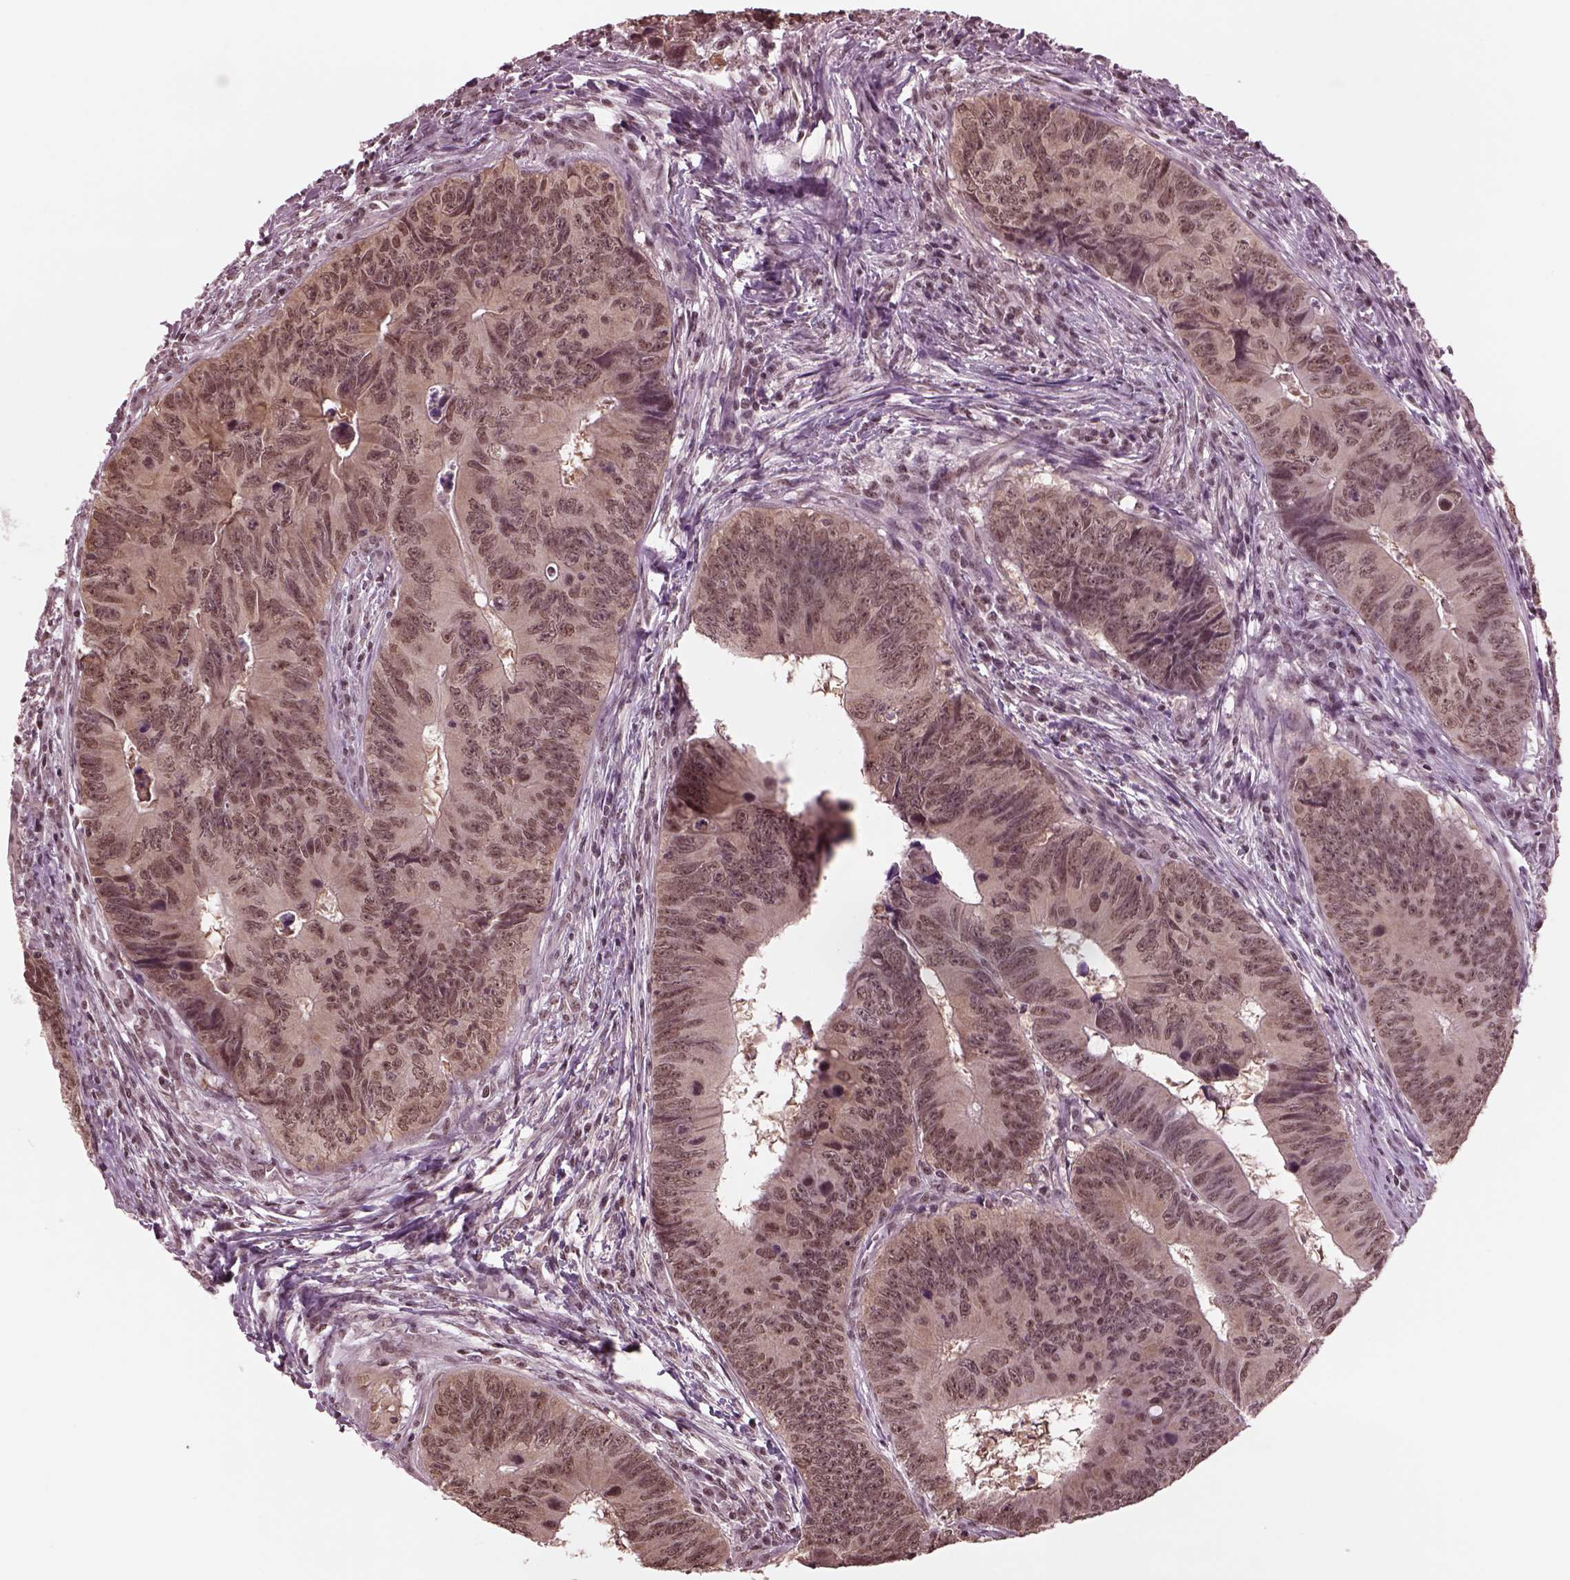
{"staining": {"intensity": "weak", "quantity": ">75%", "location": "cytoplasmic/membranous,nuclear"}, "tissue": "colorectal cancer", "cell_type": "Tumor cells", "image_type": "cancer", "snomed": [{"axis": "morphology", "description": "Adenocarcinoma, NOS"}, {"axis": "topography", "description": "Colon"}], "caption": "Tumor cells exhibit low levels of weak cytoplasmic/membranous and nuclear positivity in about >75% of cells in human colorectal cancer (adenocarcinoma). Nuclei are stained in blue.", "gene": "RUVBL2", "patient": {"sex": "female", "age": 82}}